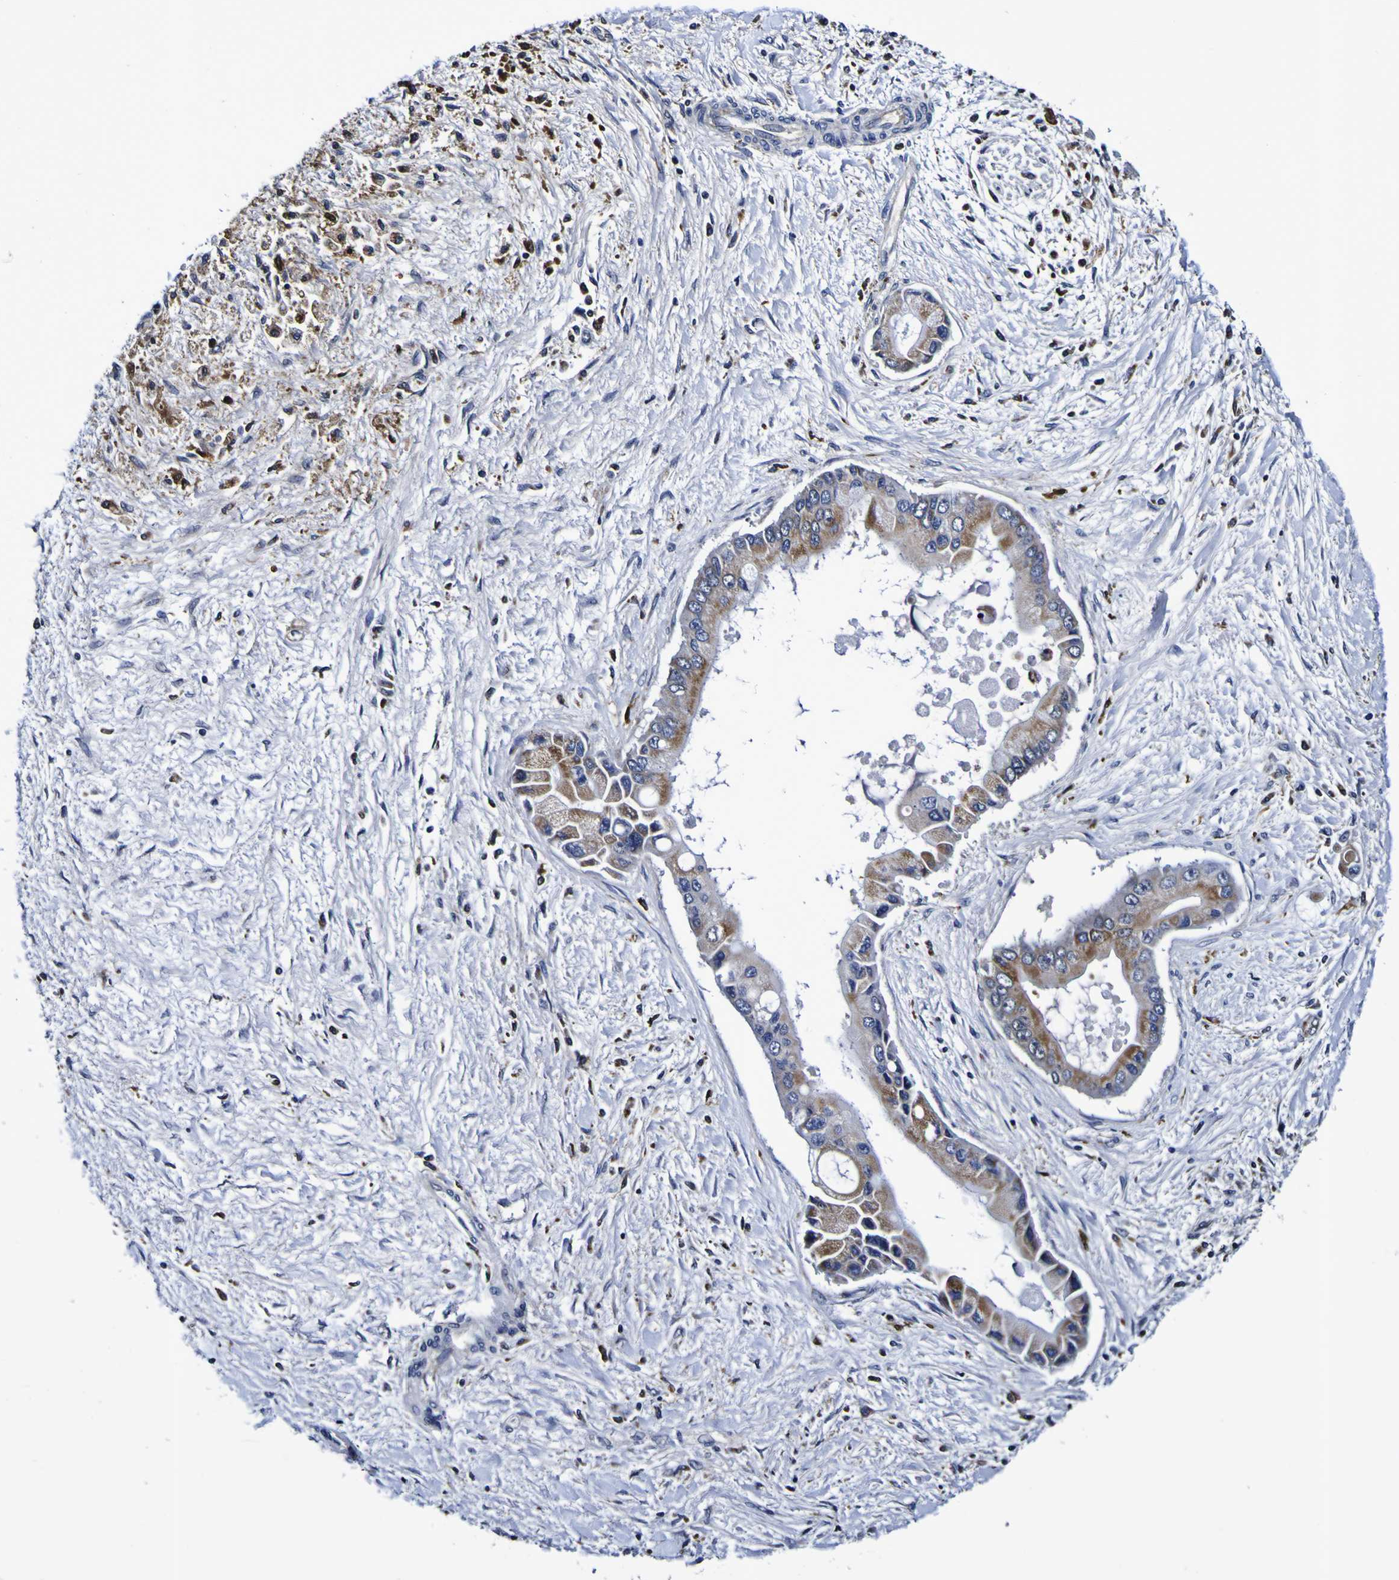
{"staining": {"intensity": "weak", "quantity": "<25%", "location": "cytoplasmic/membranous"}, "tissue": "liver cancer", "cell_type": "Tumor cells", "image_type": "cancer", "snomed": [{"axis": "morphology", "description": "Cholangiocarcinoma"}, {"axis": "topography", "description": "Liver"}], "caption": "The immunohistochemistry (IHC) micrograph has no significant staining in tumor cells of liver cholangiocarcinoma tissue. Brightfield microscopy of IHC stained with DAB (3,3'-diaminobenzidine) (brown) and hematoxylin (blue), captured at high magnification.", "gene": "GPX1", "patient": {"sex": "male", "age": 50}}